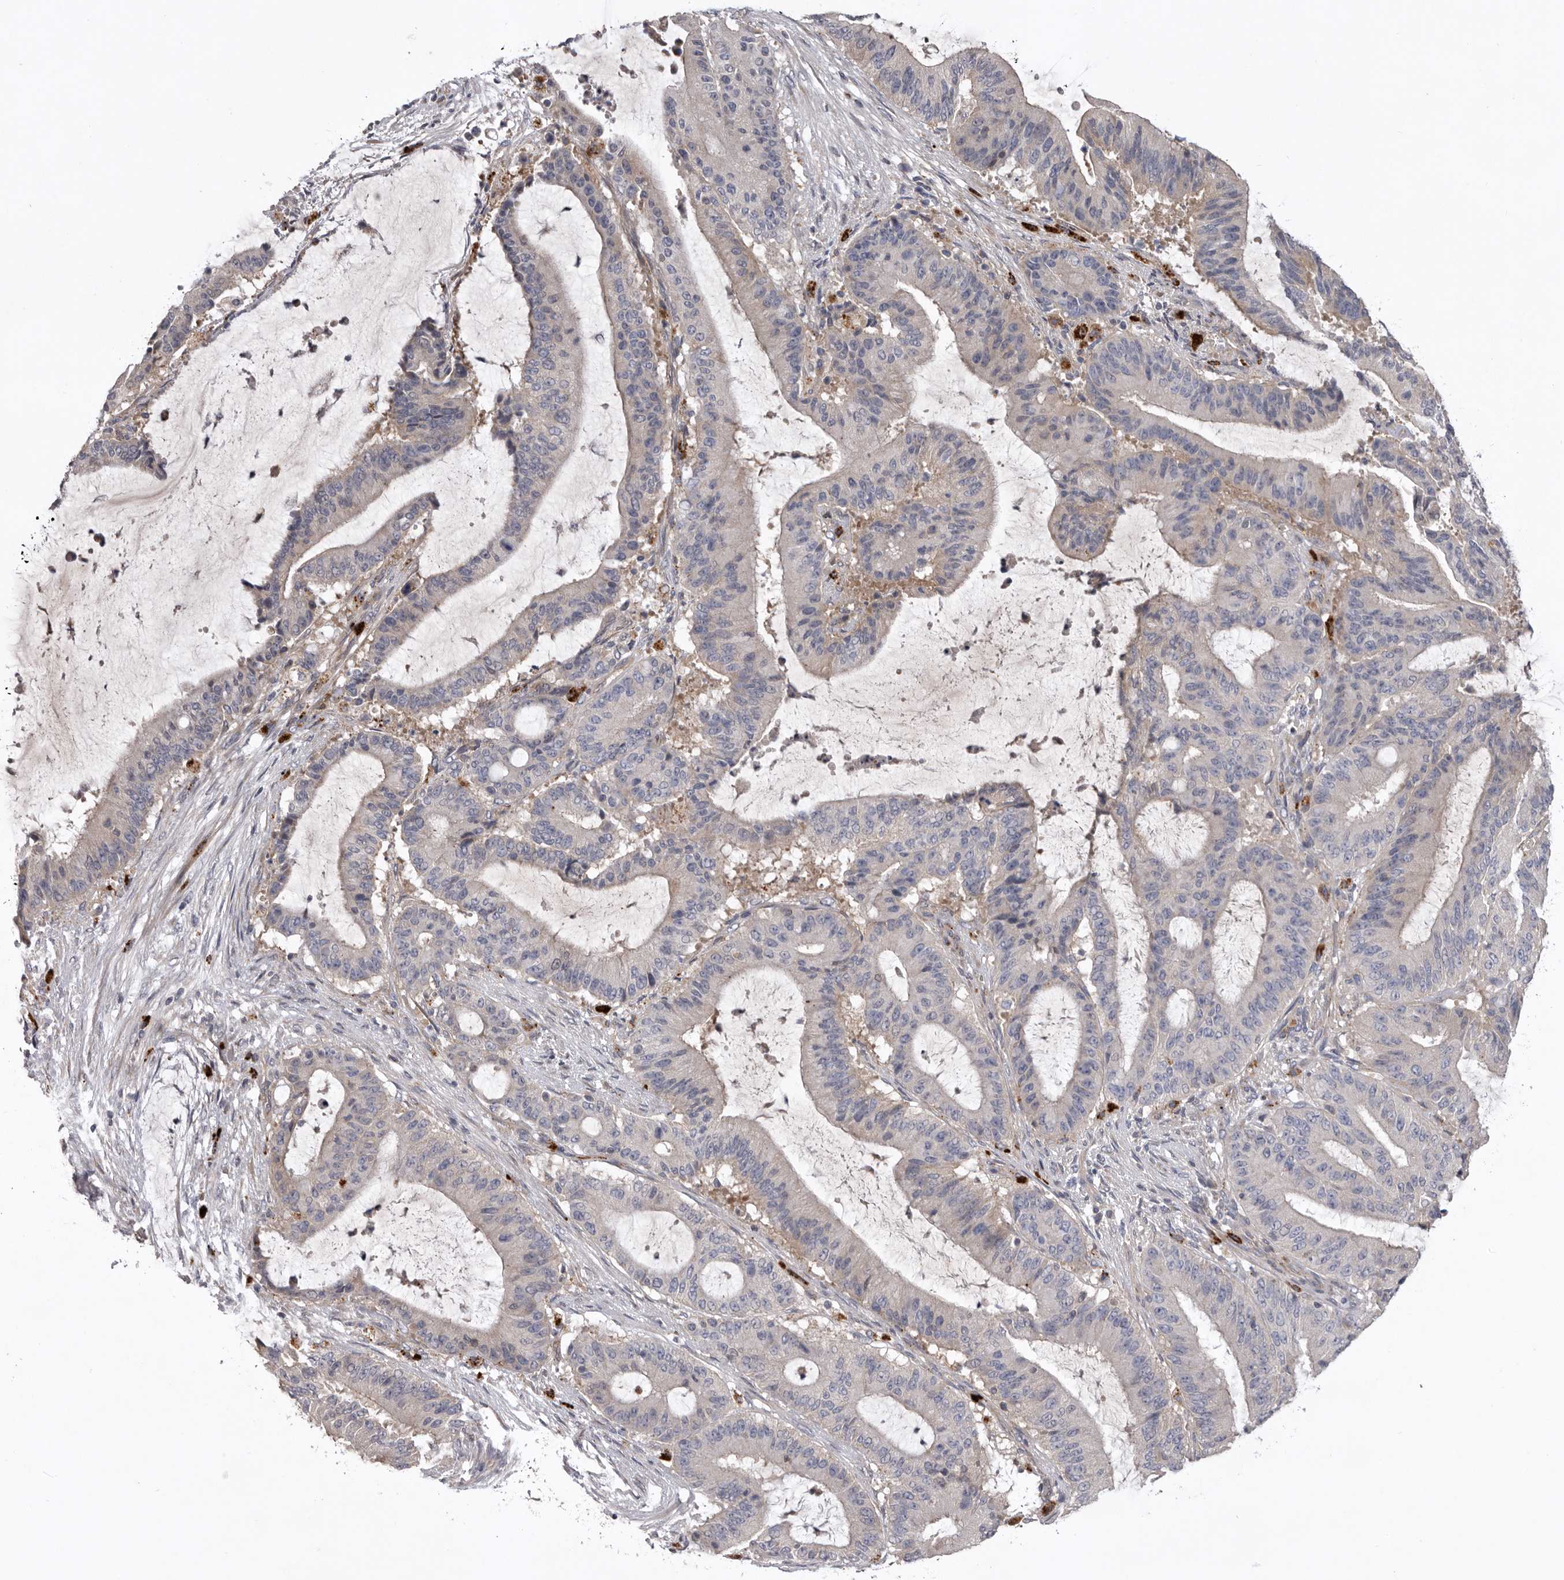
{"staining": {"intensity": "negative", "quantity": "none", "location": "none"}, "tissue": "liver cancer", "cell_type": "Tumor cells", "image_type": "cancer", "snomed": [{"axis": "morphology", "description": "Normal tissue, NOS"}, {"axis": "morphology", "description": "Cholangiocarcinoma"}, {"axis": "topography", "description": "Liver"}, {"axis": "topography", "description": "Peripheral nerve tissue"}], "caption": "An image of liver cancer (cholangiocarcinoma) stained for a protein displays no brown staining in tumor cells. Brightfield microscopy of IHC stained with DAB (brown) and hematoxylin (blue), captured at high magnification.", "gene": "WDR47", "patient": {"sex": "female", "age": 73}}